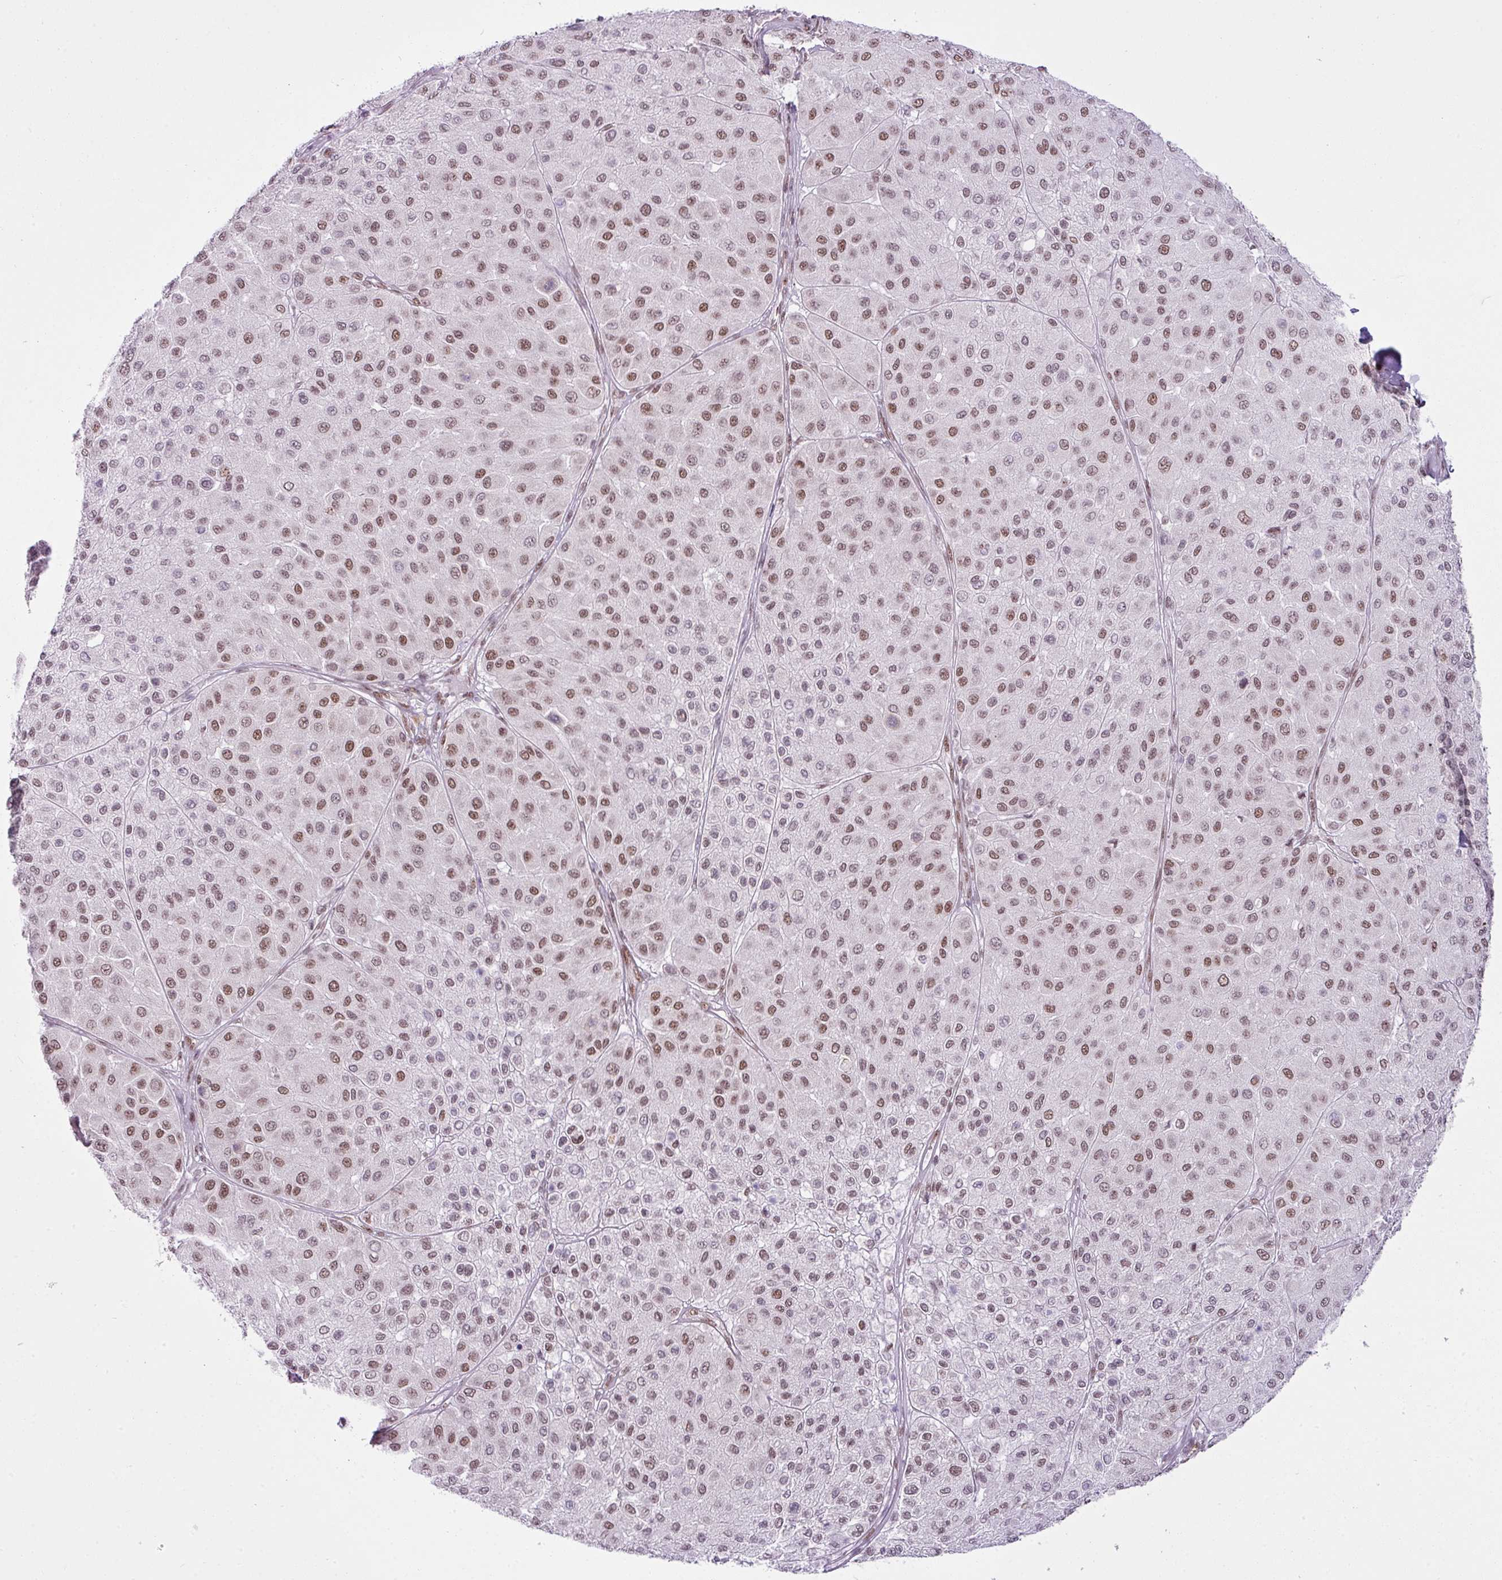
{"staining": {"intensity": "moderate", "quantity": ">75%", "location": "nuclear"}, "tissue": "melanoma", "cell_type": "Tumor cells", "image_type": "cancer", "snomed": [{"axis": "morphology", "description": "Malignant melanoma, Metastatic site"}, {"axis": "topography", "description": "Smooth muscle"}], "caption": "This image shows malignant melanoma (metastatic site) stained with immunohistochemistry to label a protein in brown. The nuclear of tumor cells show moderate positivity for the protein. Nuclei are counter-stained blue.", "gene": "ARL6IP4", "patient": {"sex": "male", "age": 41}}